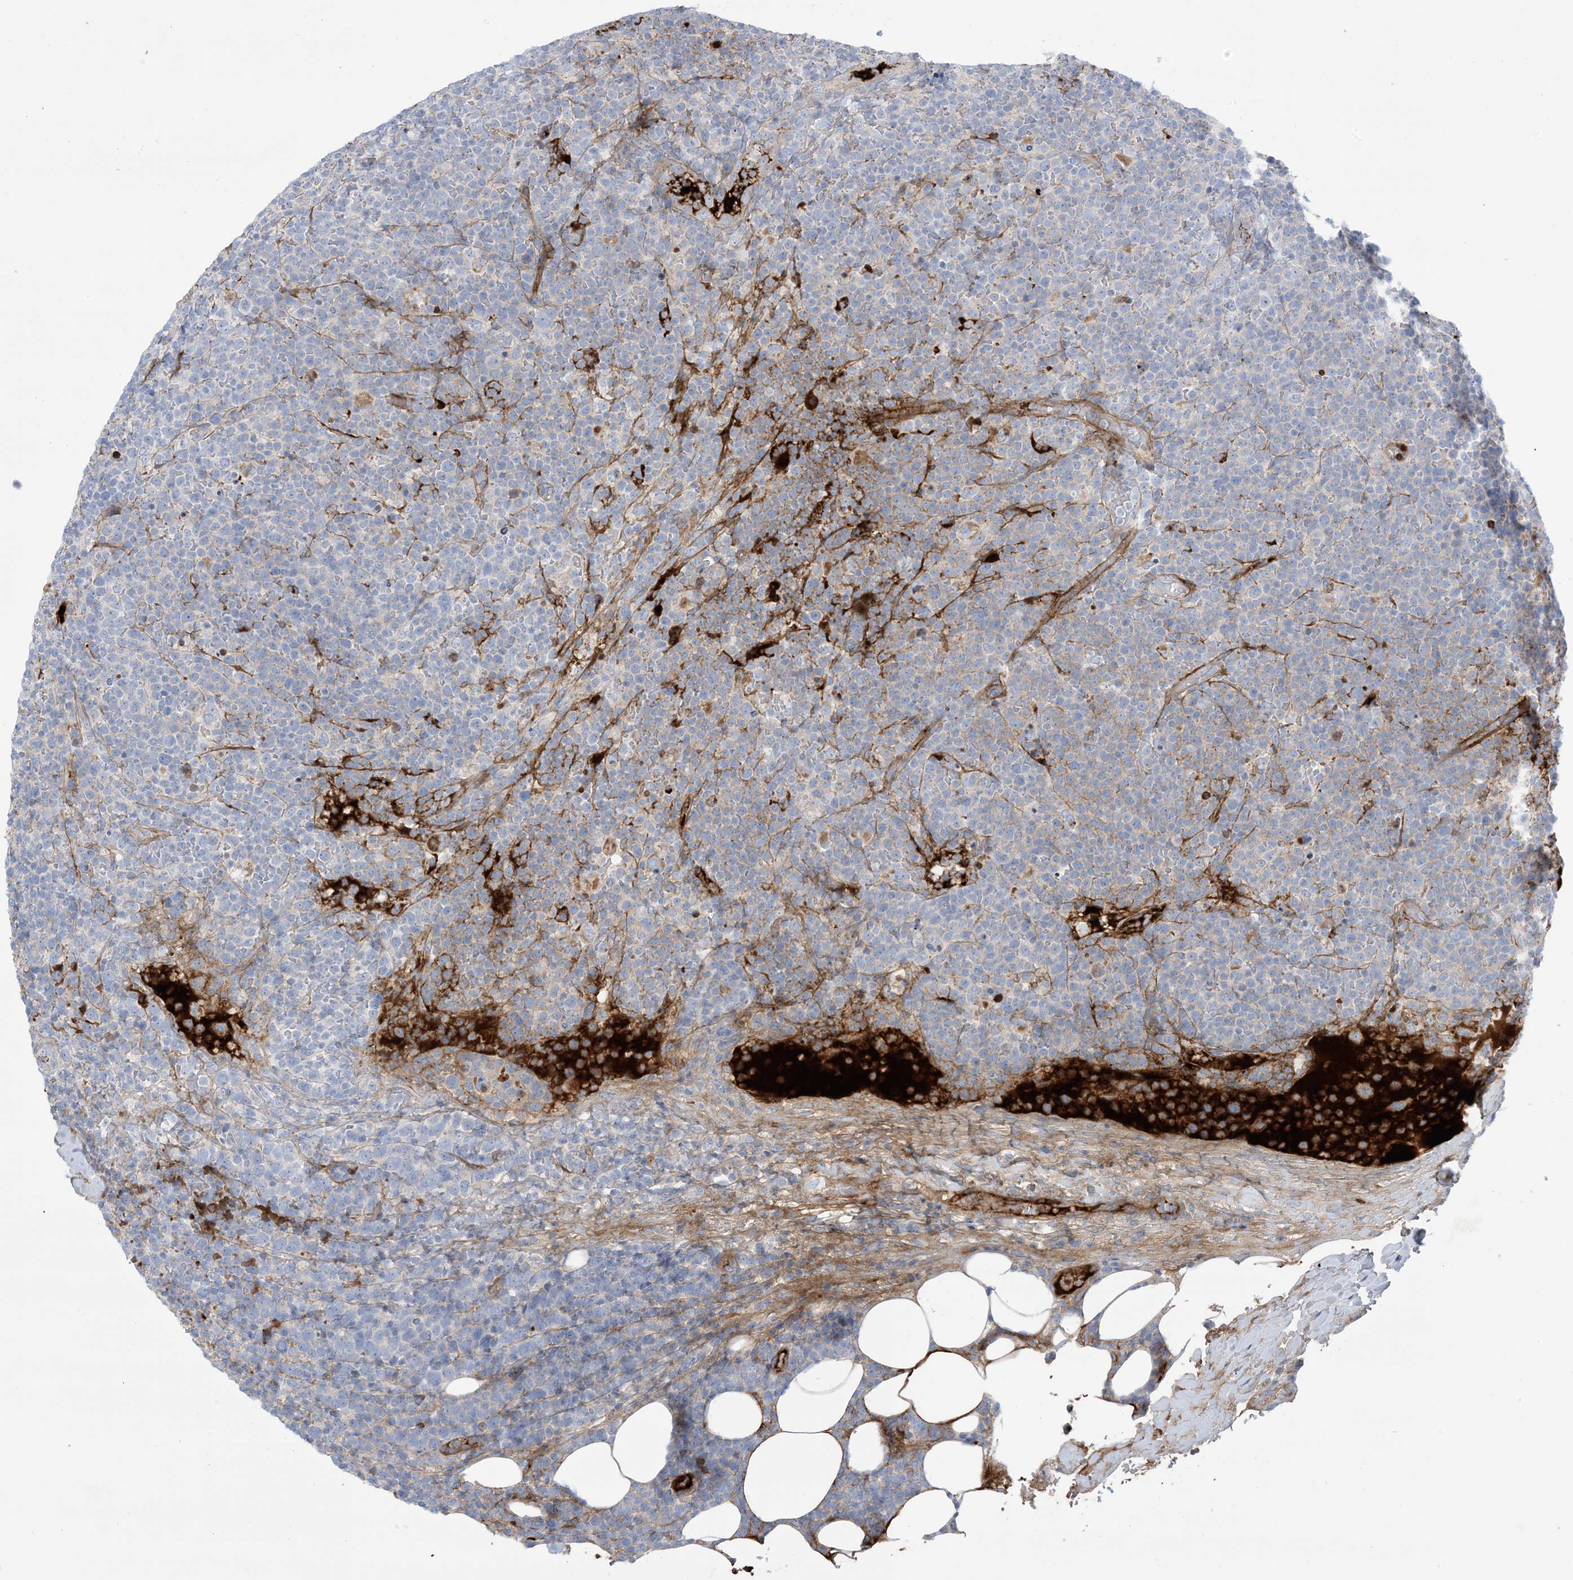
{"staining": {"intensity": "weak", "quantity": "<25%", "location": "cytoplasmic/membranous"}, "tissue": "lymphoma", "cell_type": "Tumor cells", "image_type": "cancer", "snomed": [{"axis": "morphology", "description": "Malignant lymphoma, non-Hodgkin's type, High grade"}, {"axis": "topography", "description": "Lymph node"}], "caption": "Immunohistochemistry (IHC) micrograph of lymphoma stained for a protein (brown), which displays no staining in tumor cells. Brightfield microscopy of IHC stained with DAB (3,3'-diaminobenzidine) (brown) and hematoxylin (blue), captured at high magnification.", "gene": "ATP11C", "patient": {"sex": "male", "age": 61}}